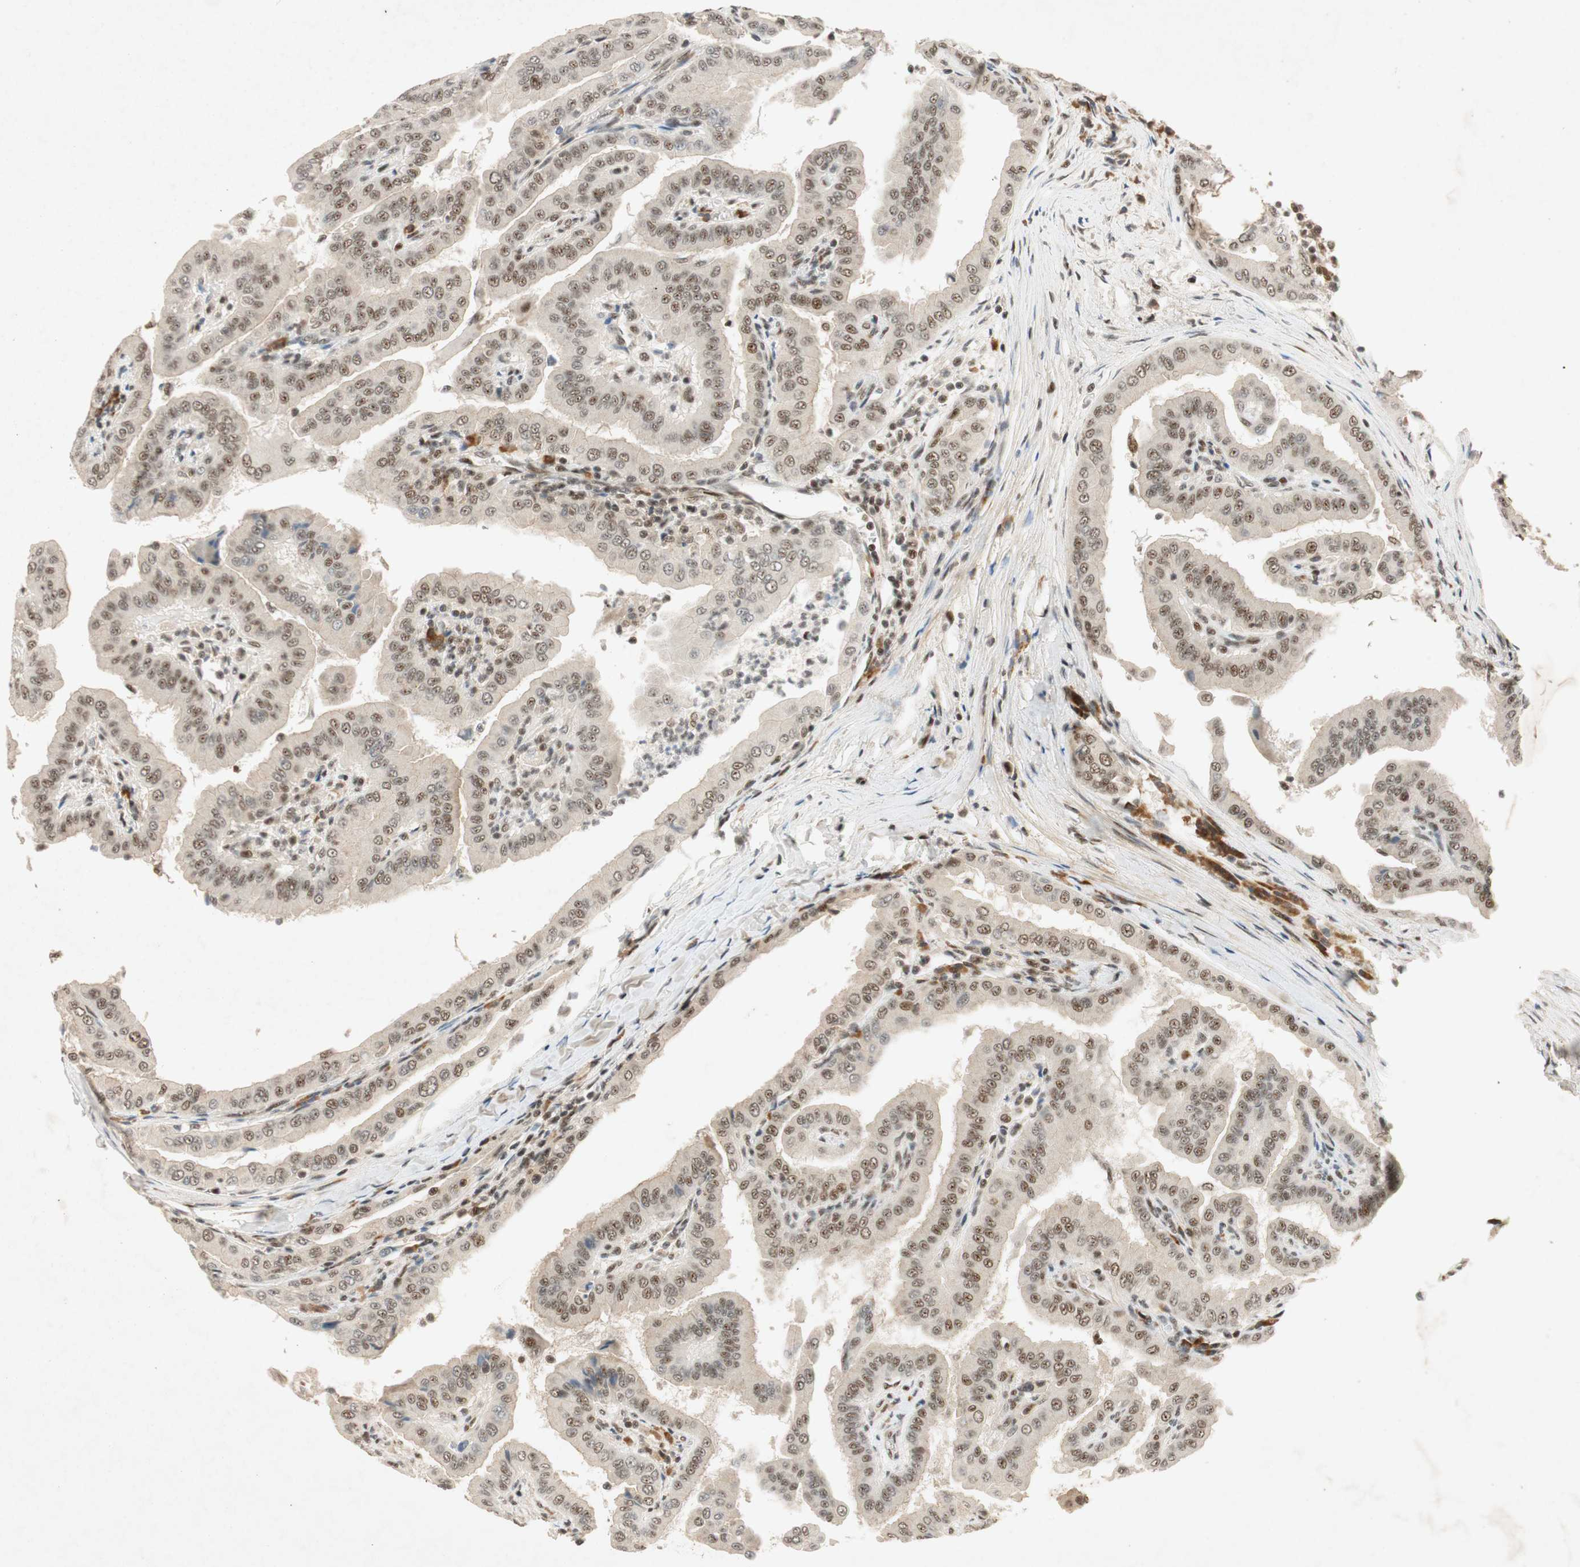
{"staining": {"intensity": "weak", "quantity": ">75%", "location": "nuclear"}, "tissue": "thyroid cancer", "cell_type": "Tumor cells", "image_type": "cancer", "snomed": [{"axis": "morphology", "description": "Papillary adenocarcinoma, NOS"}, {"axis": "topography", "description": "Thyroid gland"}], "caption": "There is low levels of weak nuclear staining in tumor cells of thyroid cancer, as demonstrated by immunohistochemical staining (brown color).", "gene": "NCBP3", "patient": {"sex": "male", "age": 33}}